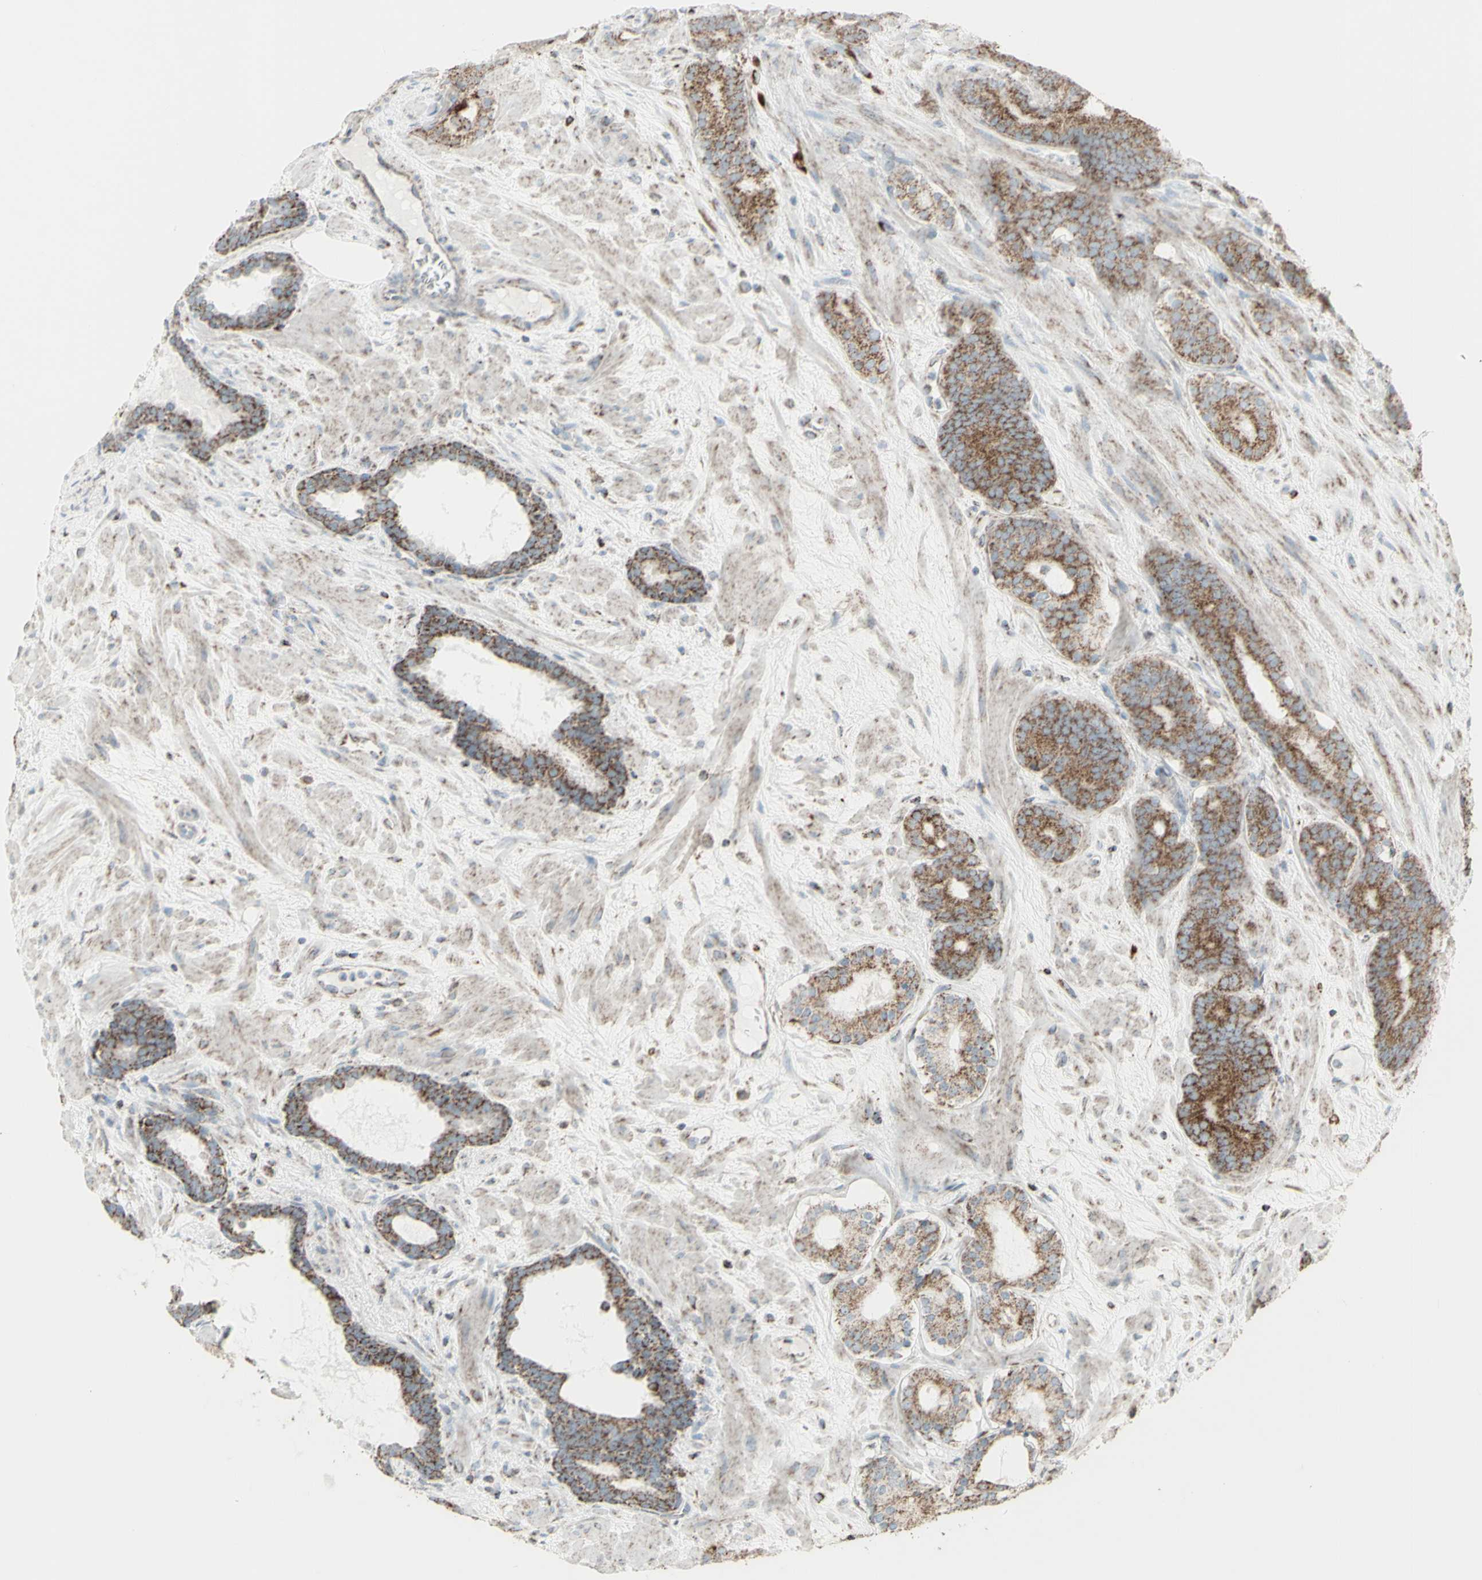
{"staining": {"intensity": "moderate", "quantity": ">75%", "location": "cytoplasmic/membranous"}, "tissue": "prostate cancer", "cell_type": "Tumor cells", "image_type": "cancer", "snomed": [{"axis": "morphology", "description": "Adenocarcinoma, Low grade"}, {"axis": "topography", "description": "Prostate"}], "caption": "Protein staining exhibits moderate cytoplasmic/membranous positivity in approximately >75% of tumor cells in prostate cancer.", "gene": "PLGRKT", "patient": {"sex": "male", "age": 63}}